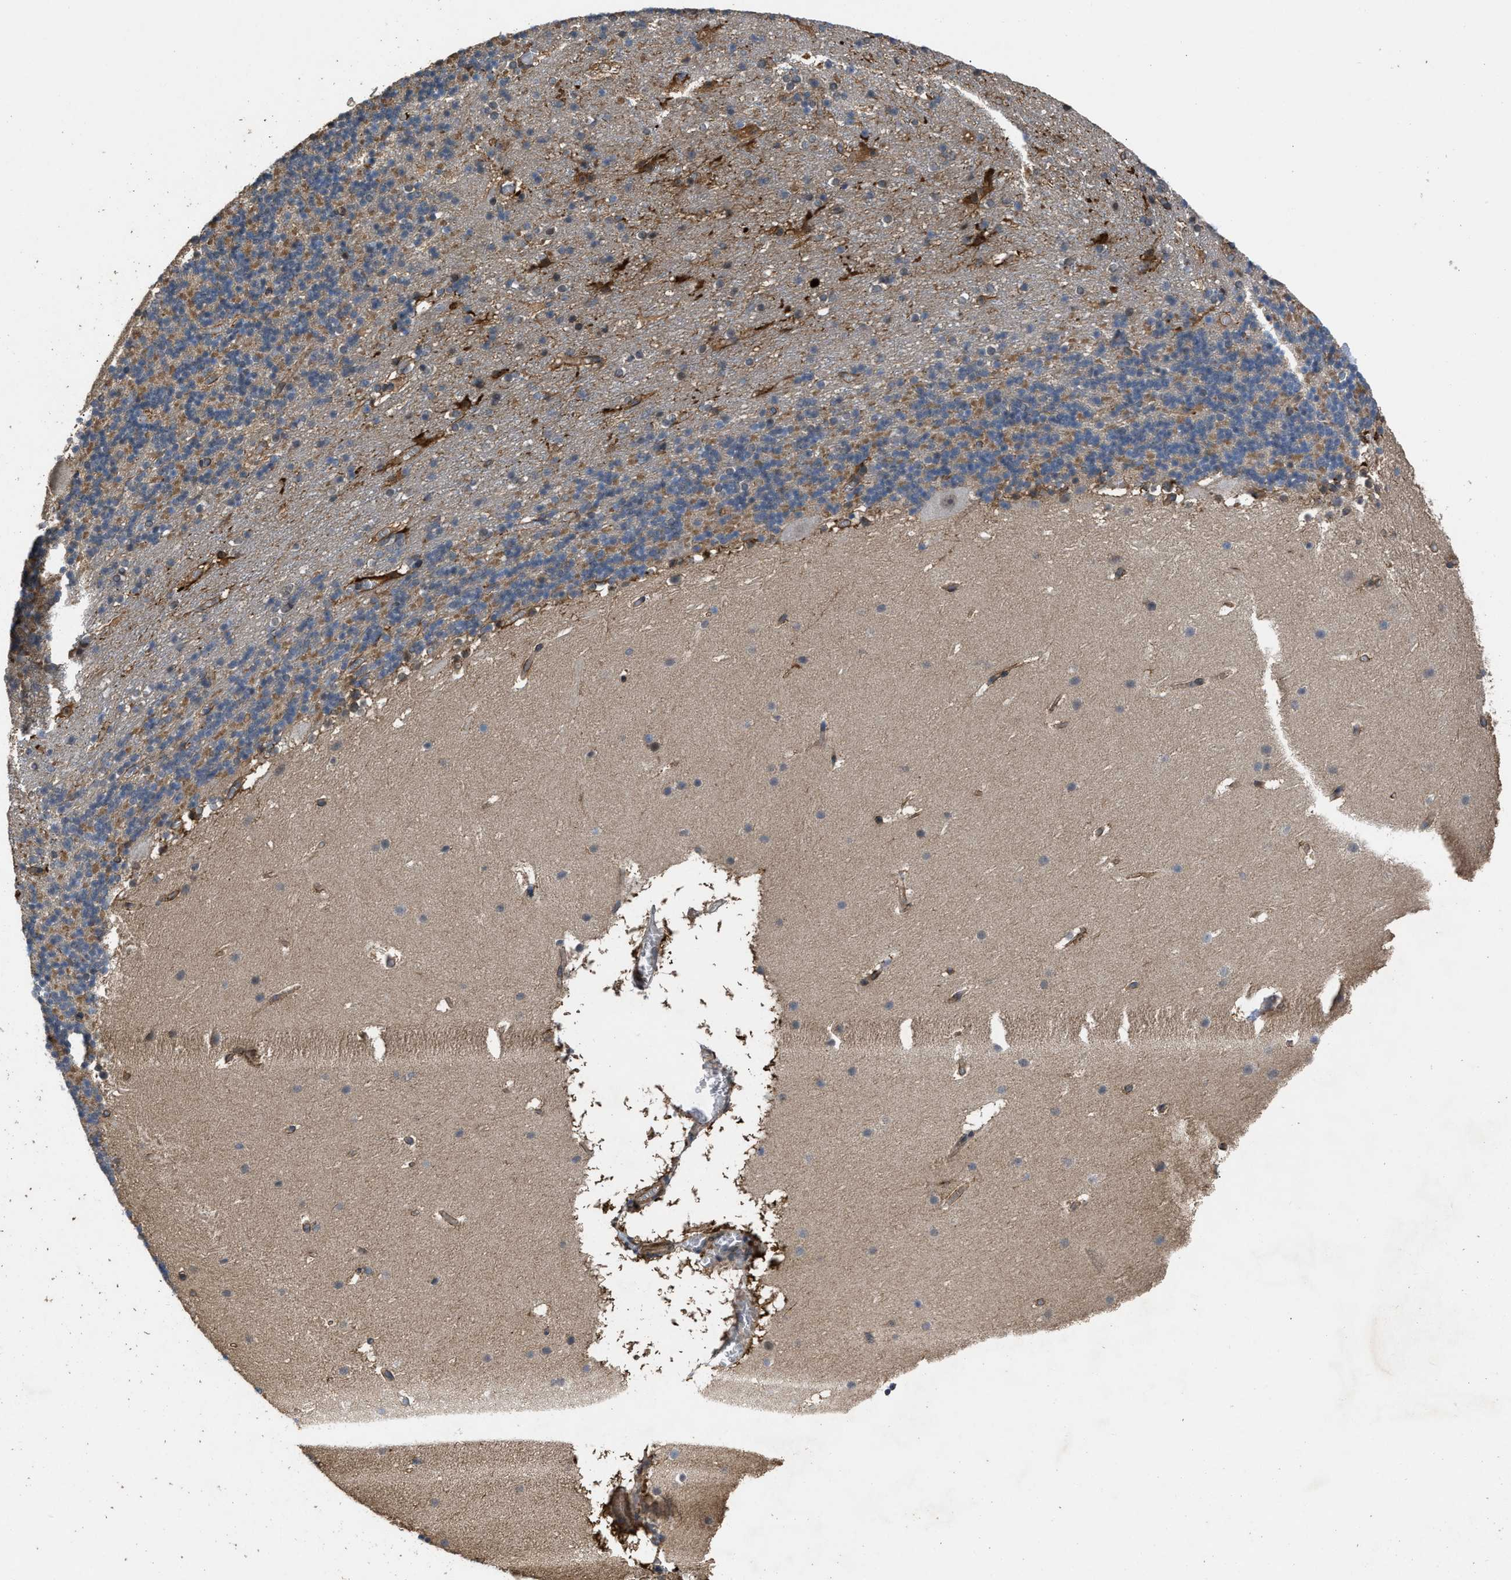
{"staining": {"intensity": "moderate", "quantity": ">75%", "location": "cytoplasmic/membranous"}, "tissue": "cerebellum", "cell_type": "Cells in granular layer", "image_type": "normal", "snomed": [{"axis": "morphology", "description": "Normal tissue, NOS"}, {"axis": "topography", "description": "Cerebellum"}], "caption": "Immunohistochemical staining of unremarkable cerebellum reveals >75% levels of moderate cytoplasmic/membranous protein positivity in approximately >75% of cells in granular layer. (DAB (3,3'-diaminobenzidine) IHC, brown staining for protein, blue staining for nuclei).", "gene": "UTRN", "patient": {"sex": "male", "age": 45}}